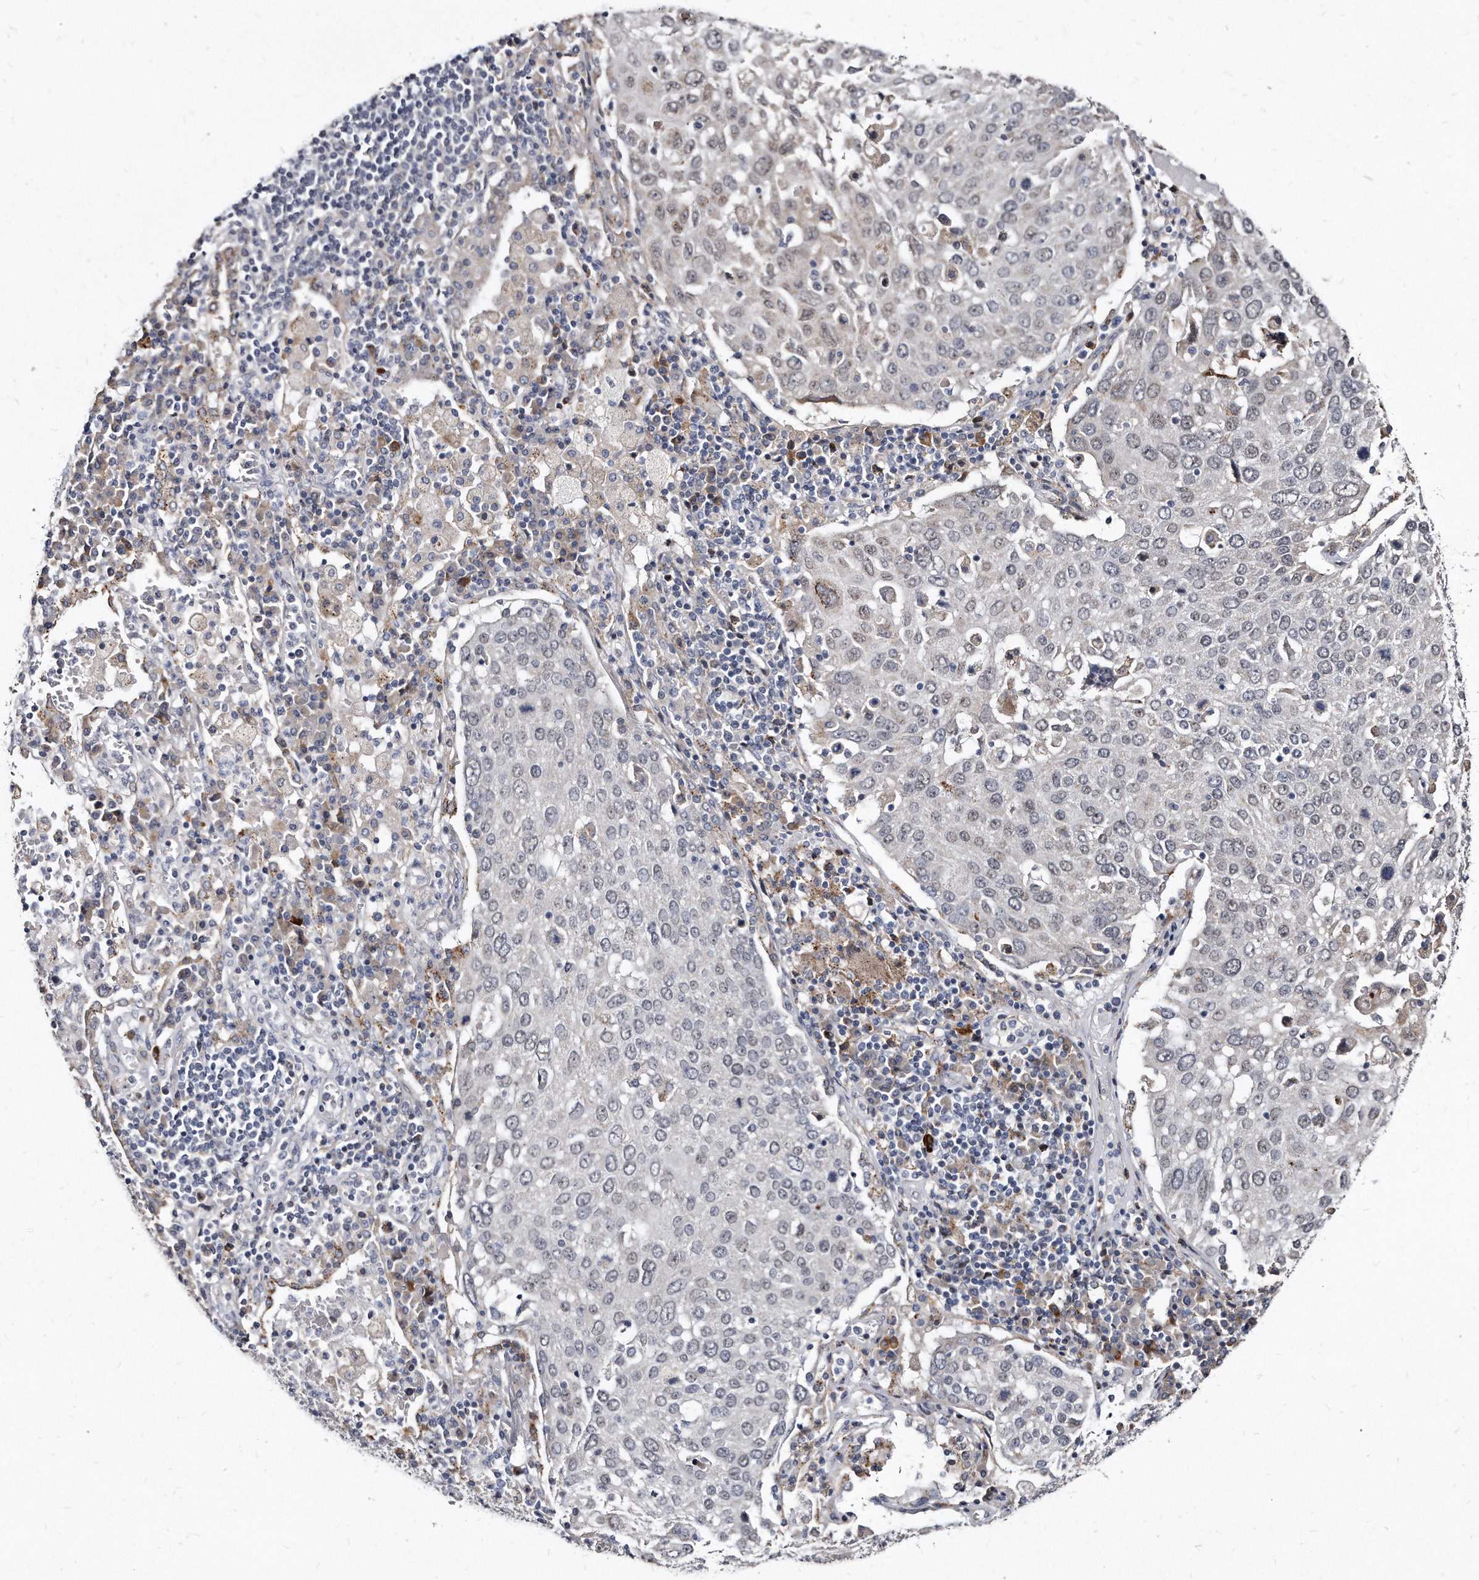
{"staining": {"intensity": "negative", "quantity": "none", "location": "none"}, "tissue": "lung cancer", "cell_type": "Tumor cells", "image_type": "cancer", "snomed": [{"axis": "morphology", "description": "Squamous cell carcinoma, NOS"}, {"axis": "topography", "description": "Lung"}], "caption": "DAB (3,3'-diaminobenzidine) immunohistochemical staining of lung squamous cell carcinoma demonstrates no significant positivity in tumor cells.", "gene": "KLHDC3", "patient": {"sex": "male", "age": 65}}